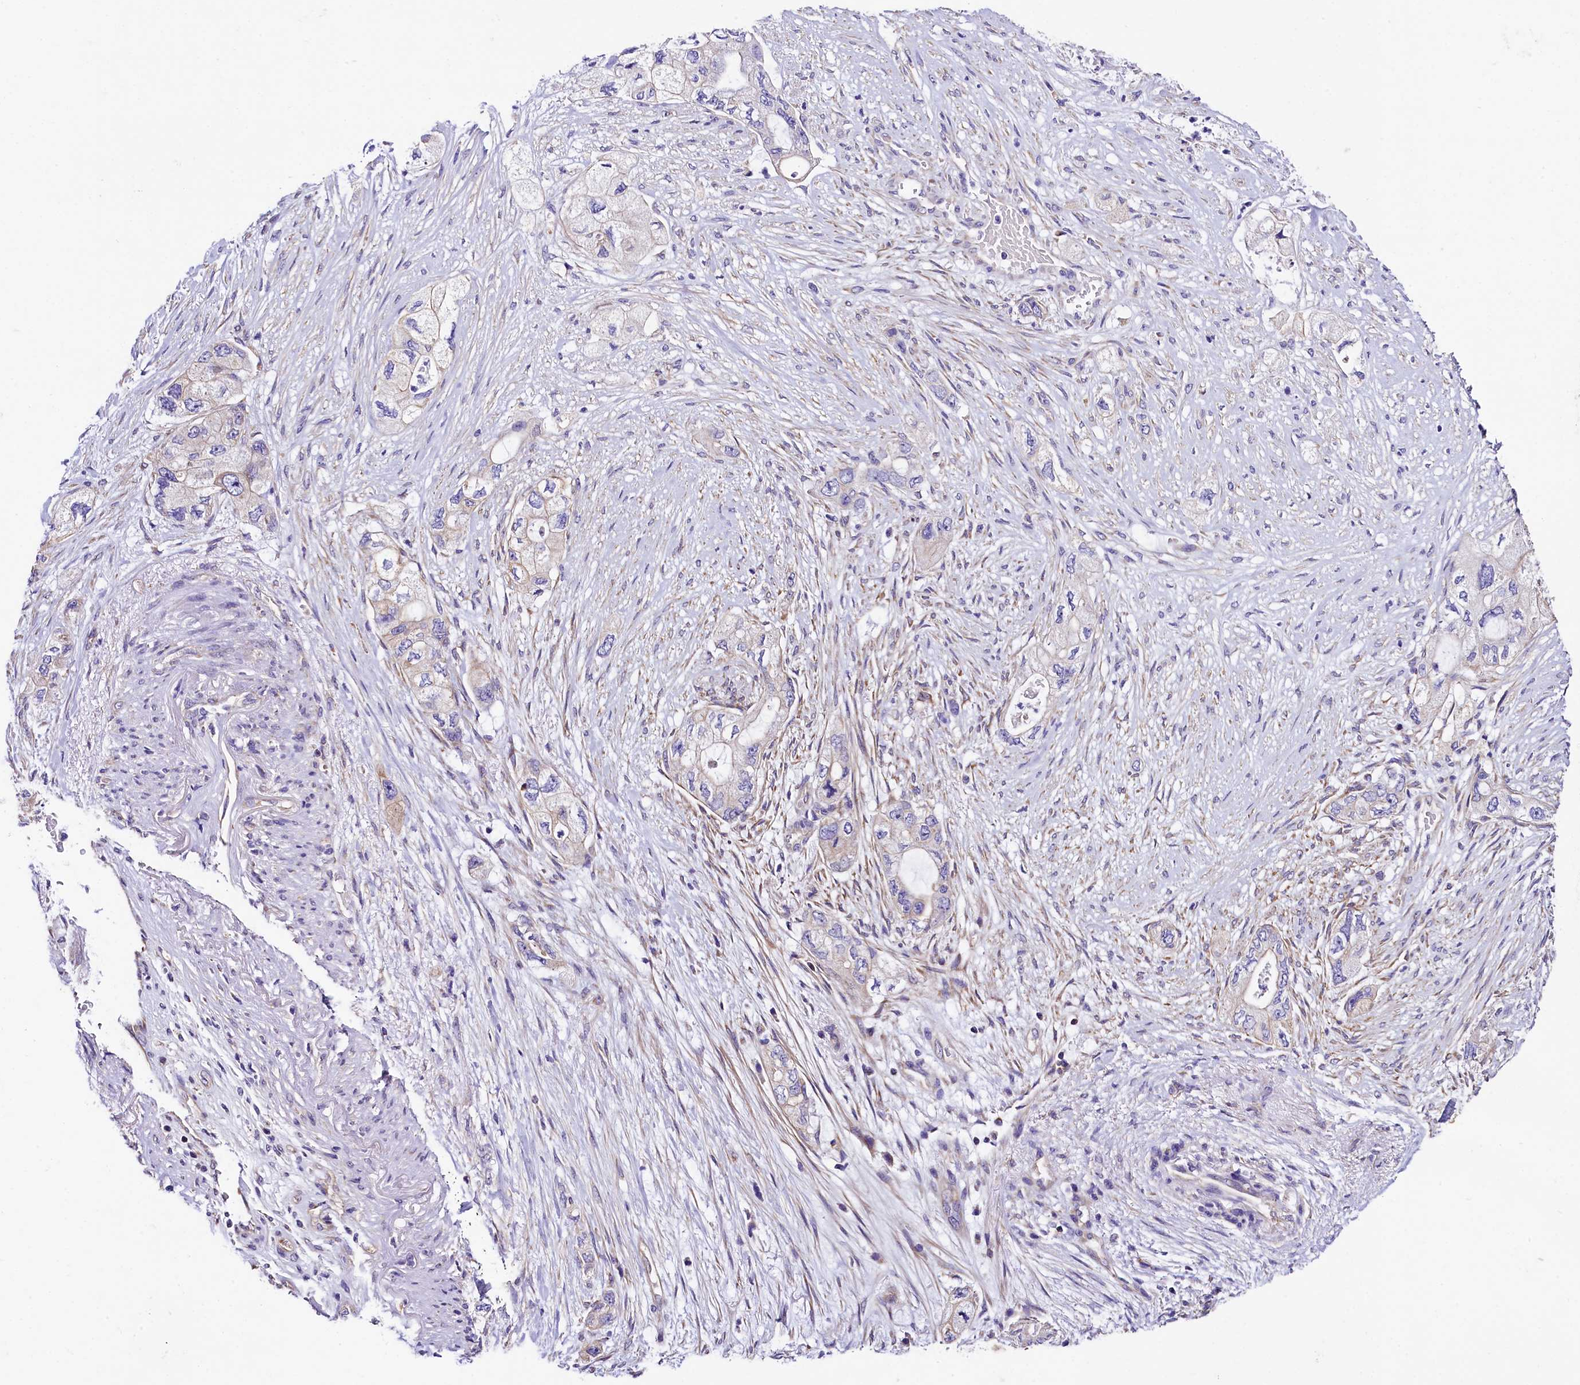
{"staining": {"intensity": "moderate", "quantity": "<25%", "location": "cytoplasmic/membranous"}, "tissue": "pancreatic cancer", "cell_type": "Tumor cells", "image_type": "cancer", "snomed": [{"axis": "morphology", "description": "Adenocarcinoma, NOS"}, {"axis": "topography", "description": "Pancreas"}], "caption": "Protein staining of adenocarcinoma (pancreatic) tissue demonstrates moderate cytoplasmic/membranous expression in about <25% of tumor cells. Nuclei are stained in blue.", "gene": "ACAA2", "patient": {"sex": "female", "age": 73}}